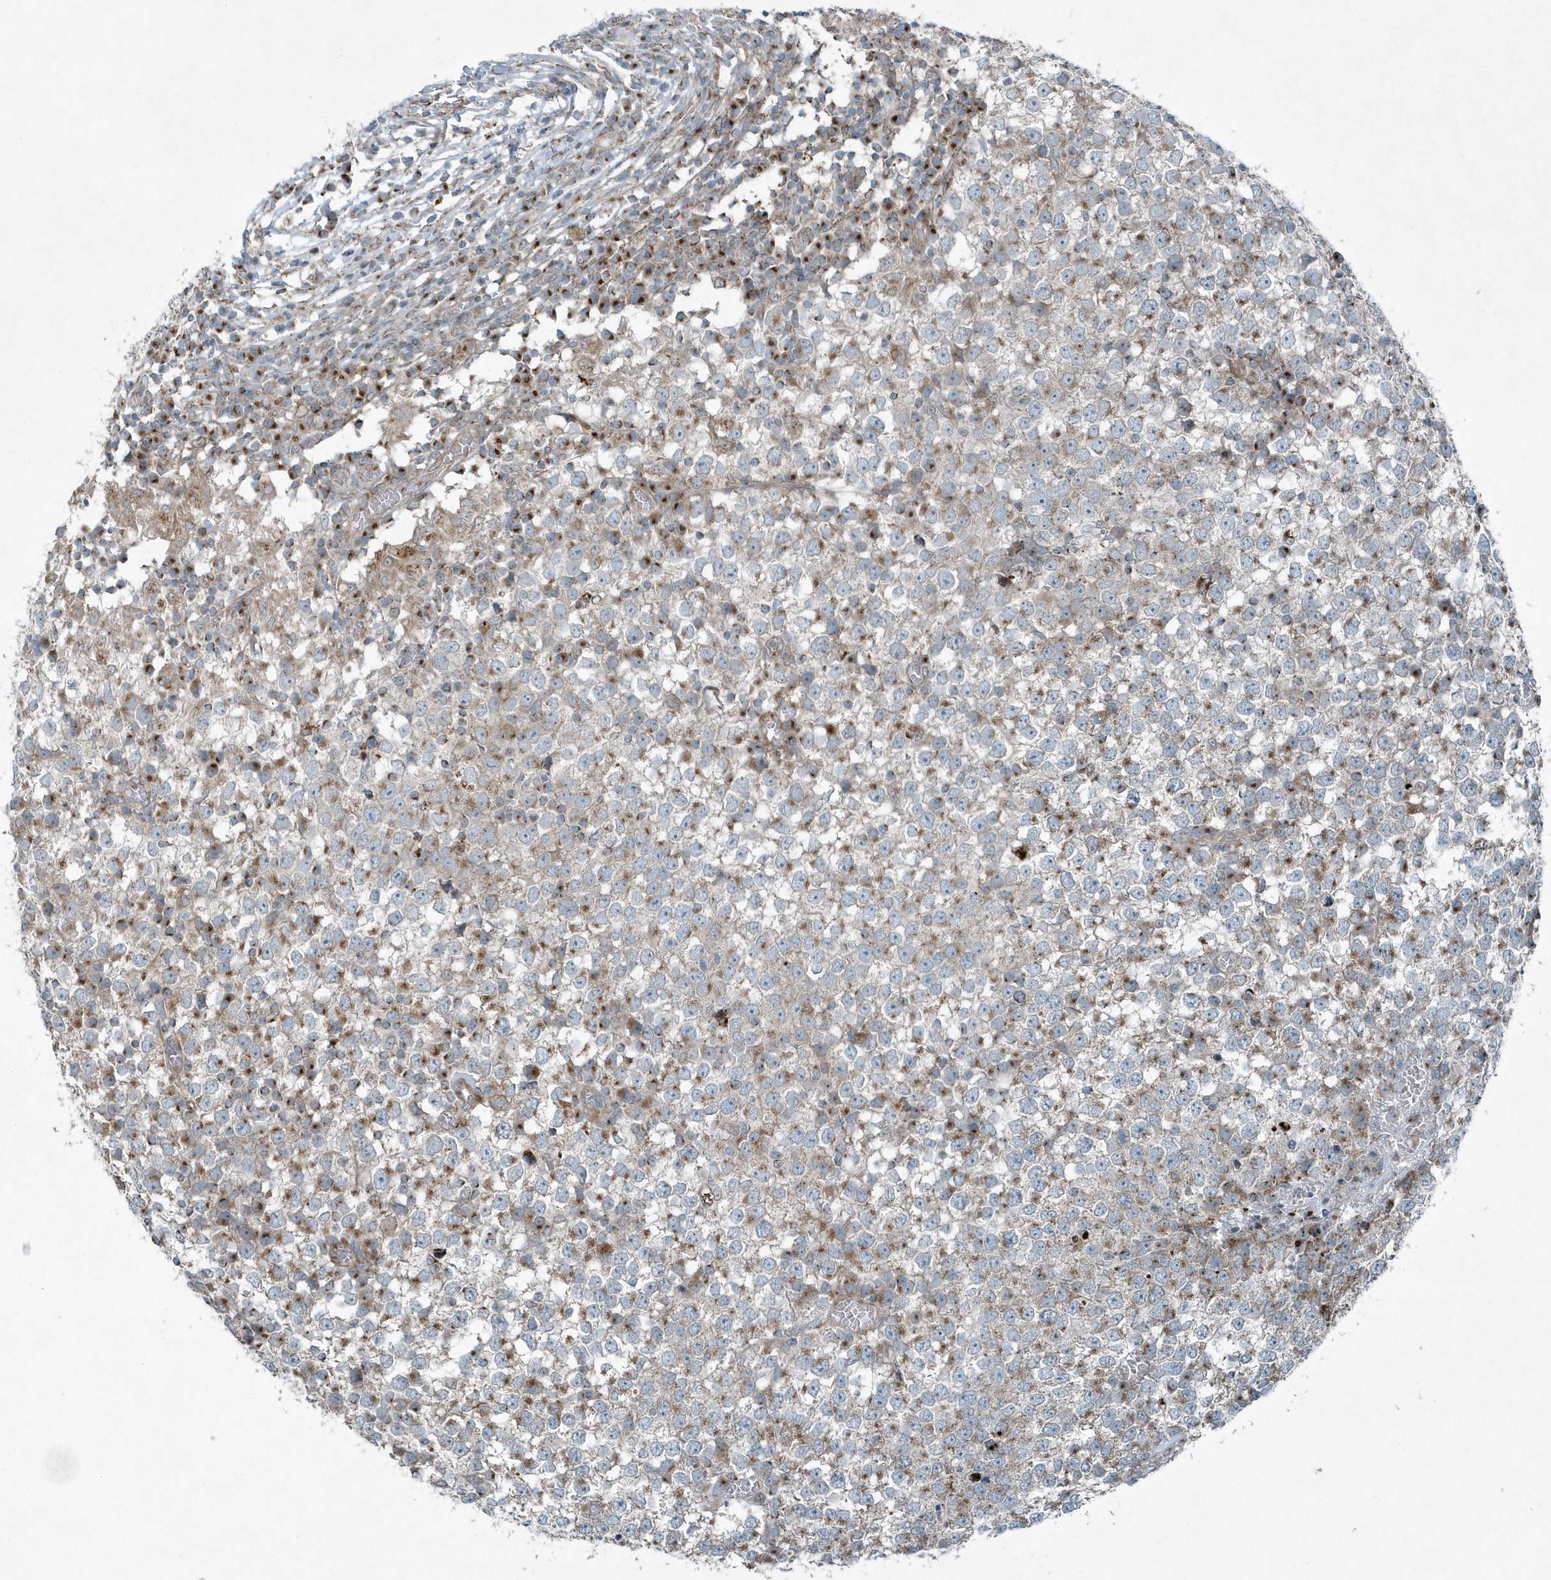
{"staining": {"intensity": "moderate", "quantity": "<25%", "location": "cytoplasmic/membranous"}, "tissue": "testis cancer", "cell_type": "Tumor cells", "image_type": "cancer", "snomed": [{"axis": "morphology", "description": "Seminoma, NOS"}, {"axis": "topography", "description": "Testis"}], "caption": "Protein staining shows moderate cytoplasmic/membranous staining in approximately <25% of tumor cells in seminoma (testis).", "gene": "GCC2", "patient": {"sex": "male", "age": 65}}